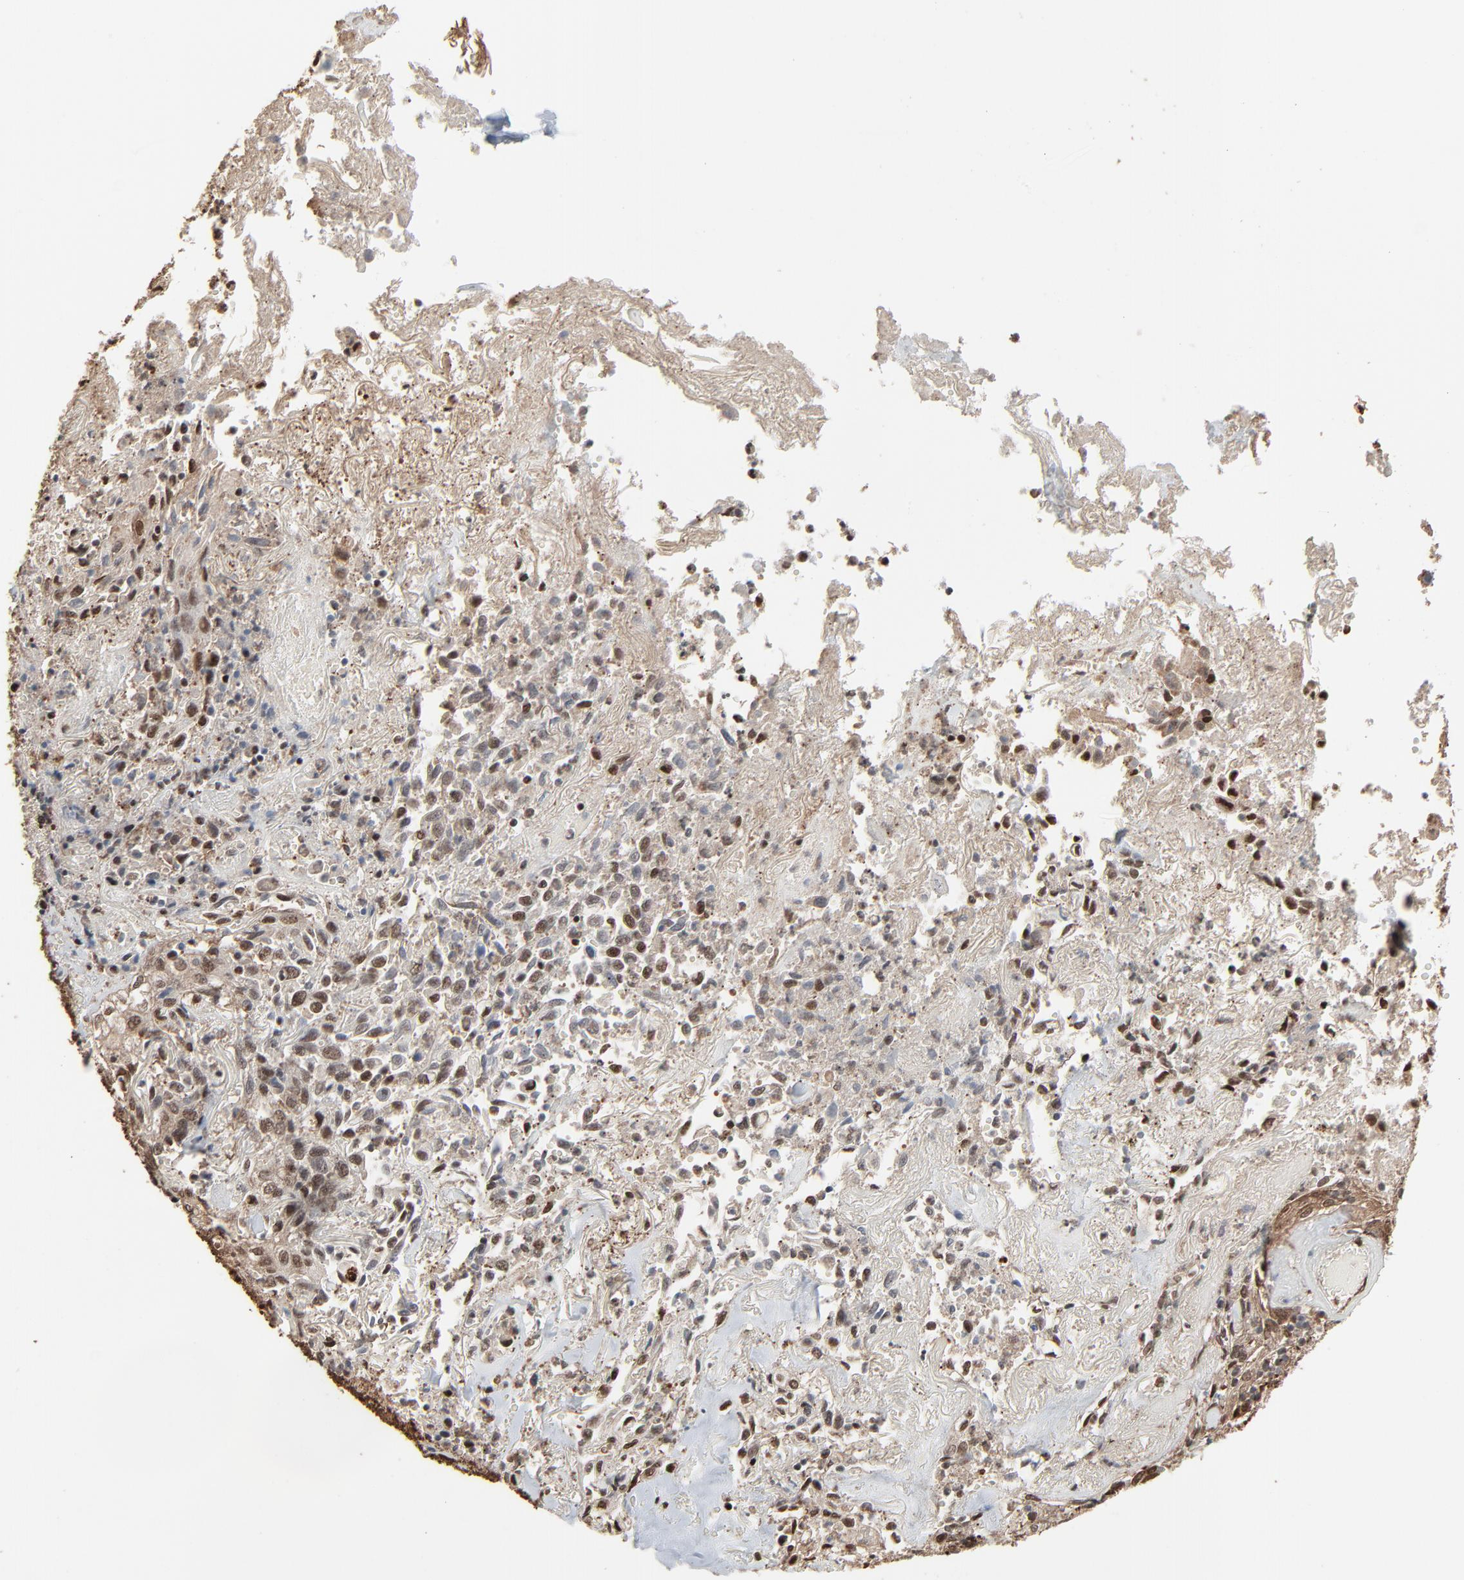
{"staining": {"intensity": "moderate", "quantity": ">75%", "location": "cytoplasmic/membranous,nuclear"}, "tissue": "skin cancer", "cell_type": "Tumor cells", "image_type": "cancer", "snomed": [{"axis": "morphology", "description": "Squamous cell carcinoma, NOS"}, {"axis": "topography", "description": "Skin"}], "caption": "Skin squamous cell carcinoma tissue exhibits moderate cytoplasmic/membranous and nuclear expression in about >75% of tumor cells (Brightfield microscopy of DAB IHC at high magnification).", "gene": "MEIS2", "patient": {"sex": "male", "age": 65}}